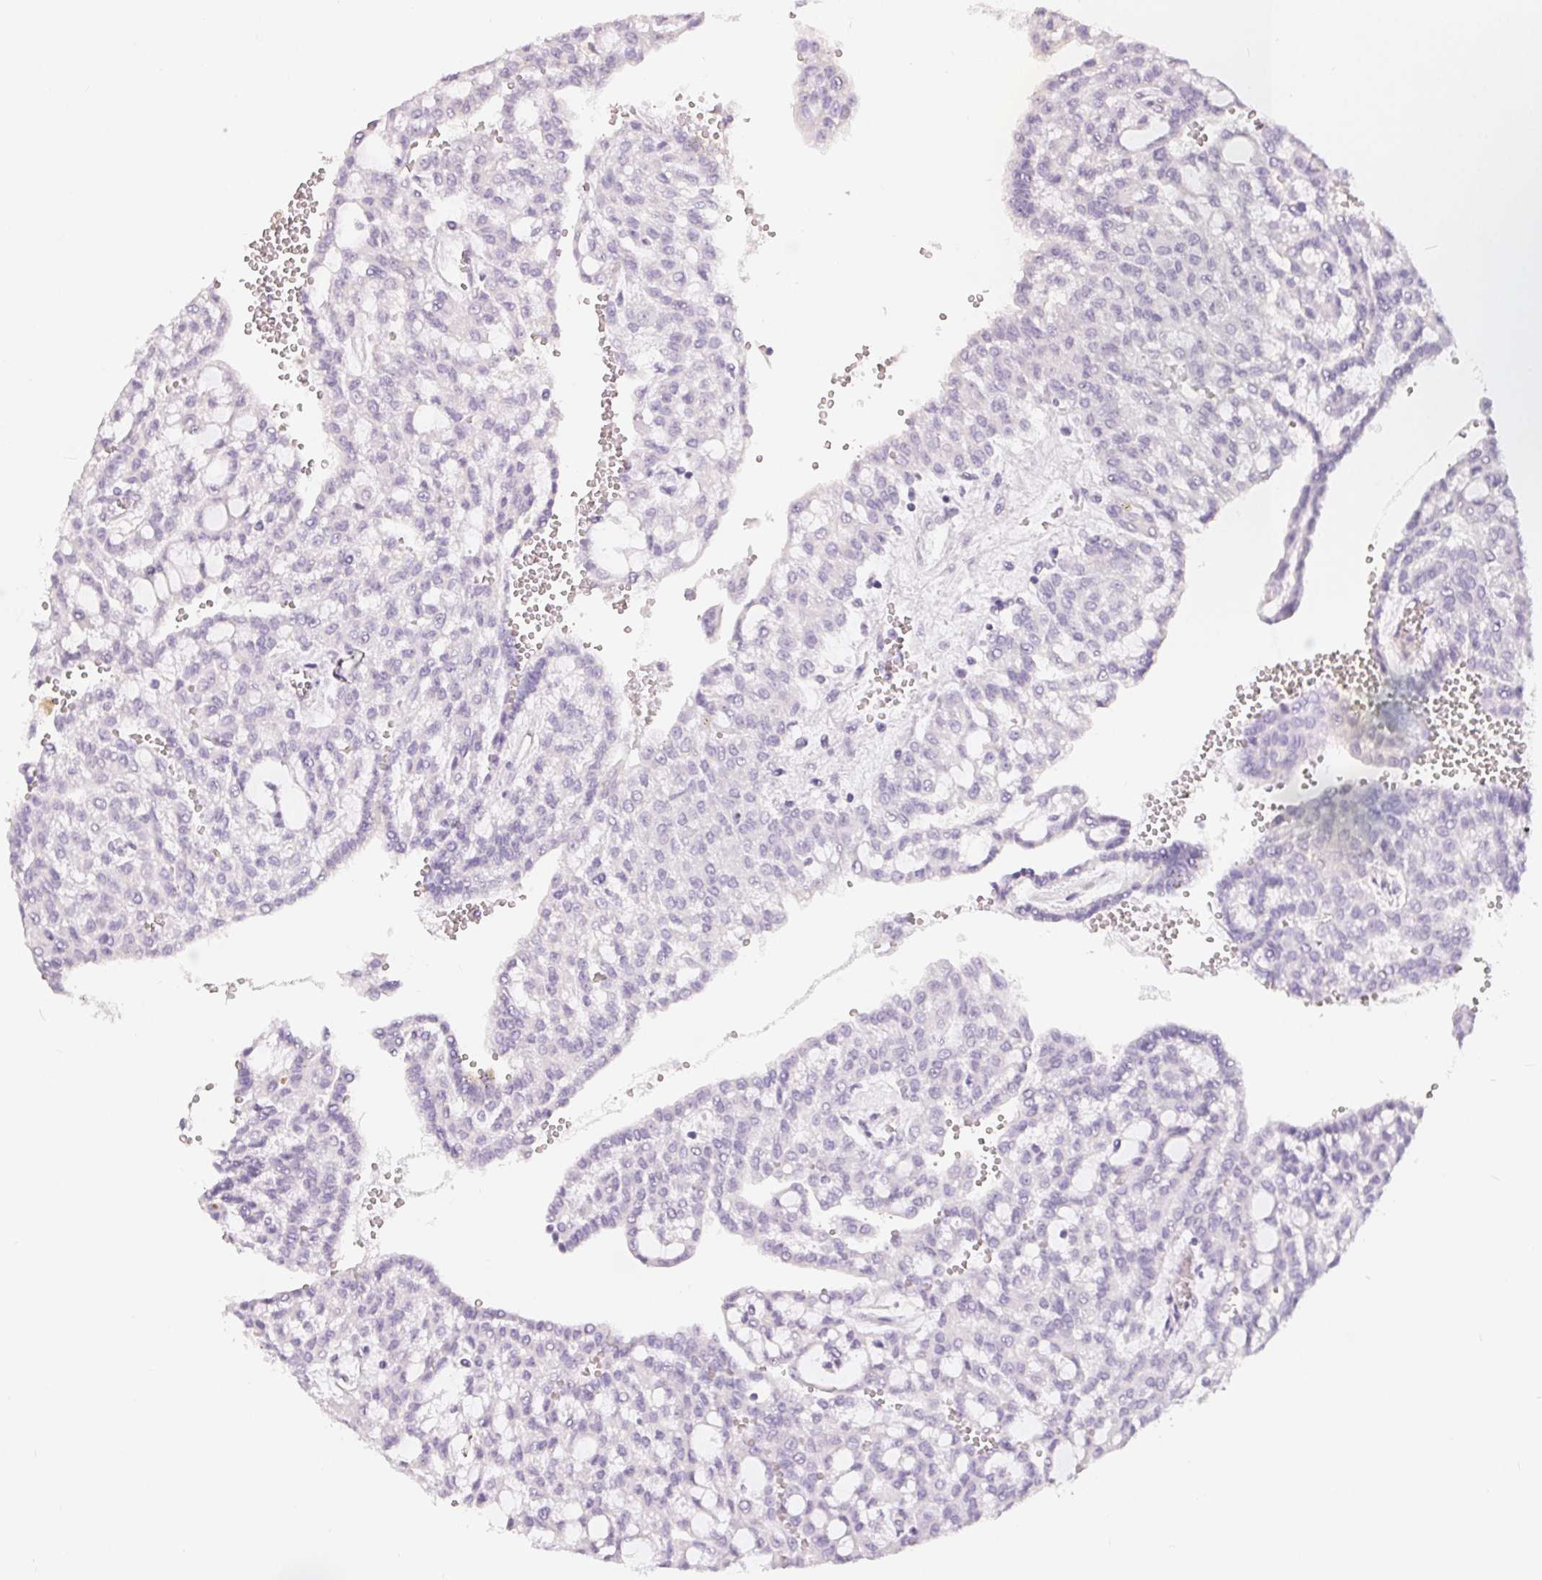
{"staining": {"intensity": "negative", "quantity": "none", "location": "none"}, "tissue": "renal cancer", "cell_type": "Tumor cells", "image_type": "cancer", "snomed": [{"axis": "morphology", "description": "Adenocarcinoma, NOS"}, {"axis": "topography", "description": "Kidney"}], "caption": "Tumor cells show no significant protein positivity in adenocarcinoma (renal).", "gene": "SPACA5B", "patient": {"sex": "male", "age": 63}}